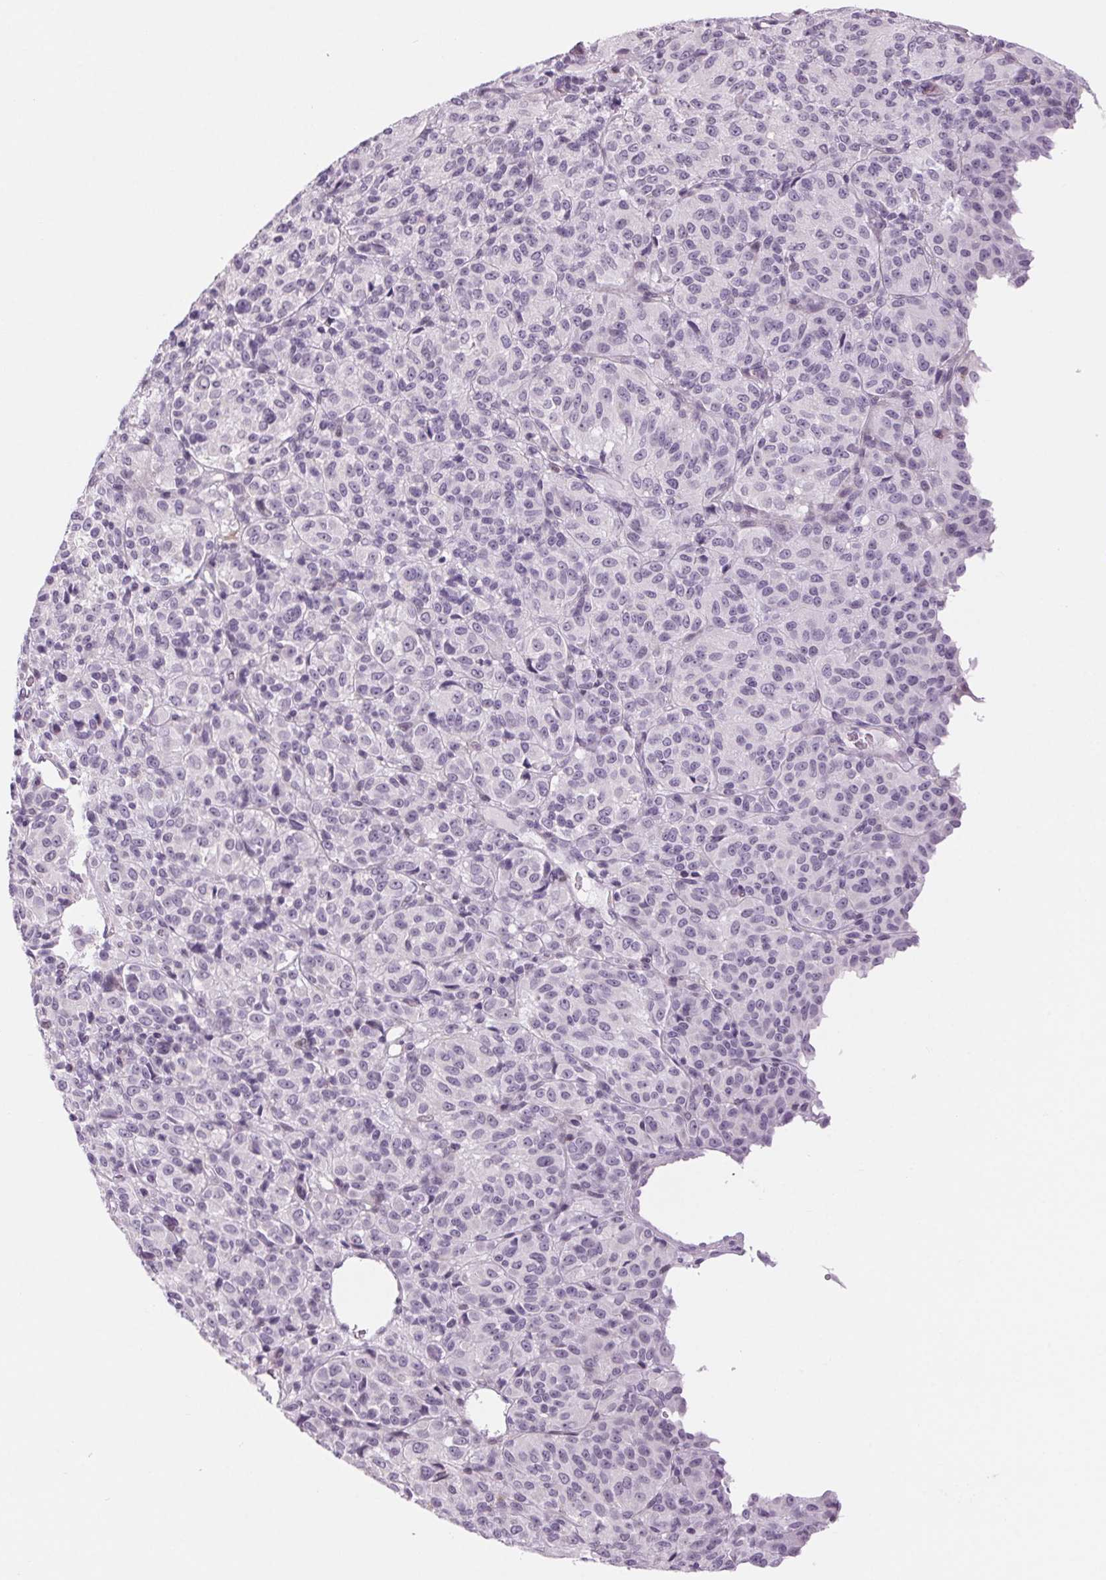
{"staining": {"intensity": "negative", "quantity": "none", "location": "none"}, "tissue": "melanoma", "cell_type": "Tumor cells", "image_type": "cancer", "snomed": [{"axis": "morphology", "description": "Malignant melanoma, Metastatic site"}, {"axis": "topography", "description": "Brain"}], "caption": "IHC of human malignant melanoma (metastatic site) exhibits no expression in tumor cells. (Stains: DAB immunohistochemistry with hematoxylin counter stain, Microscopy: brightfield microscopy at high magnification).", "gene": "SLC6A19", "patient": {"sex": "female", "age": 56}}